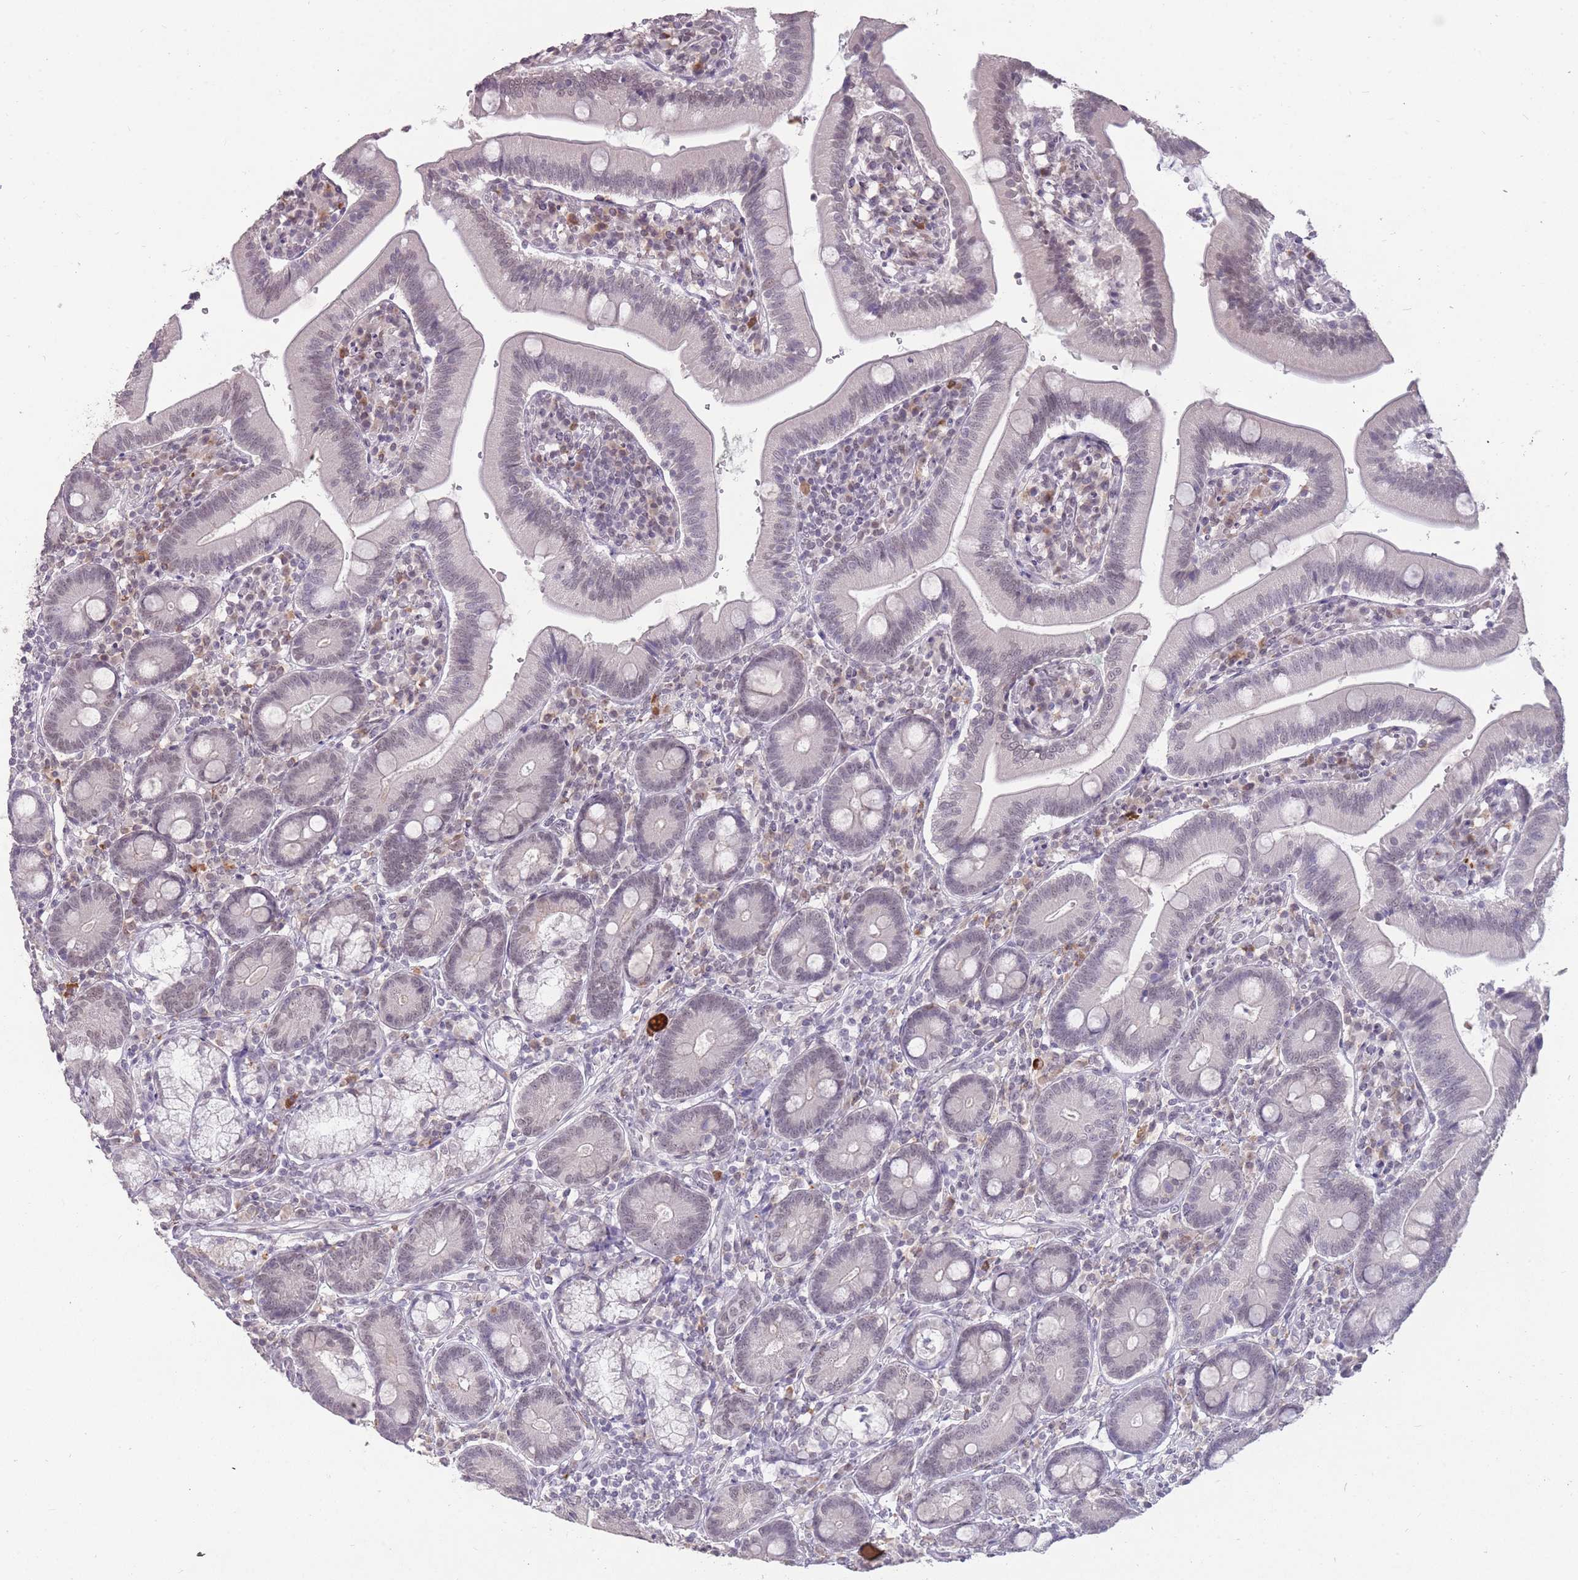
{"staining": {"intensity": "weak", "quantity": "25%-75%", "location": "nuclear"}, "tissue": "duodenum", "cell_type": "Glandular cells", "image_type": "normal", "snomed": [{"axis": "morphology", "description": "Normal tissue, NOS"}, {"axis": "topography", "description": "Duodenum"}], "caption": "Immunohistochemistry micrograph of unremarkable human duodenum stained for a protein (brown), which exhibits low levels of weak nuclear staining in approximately 25%-75% of glandular cells.", "gene": "HNRNPUL1", "patient": {"sex": "female", "age": 67}}